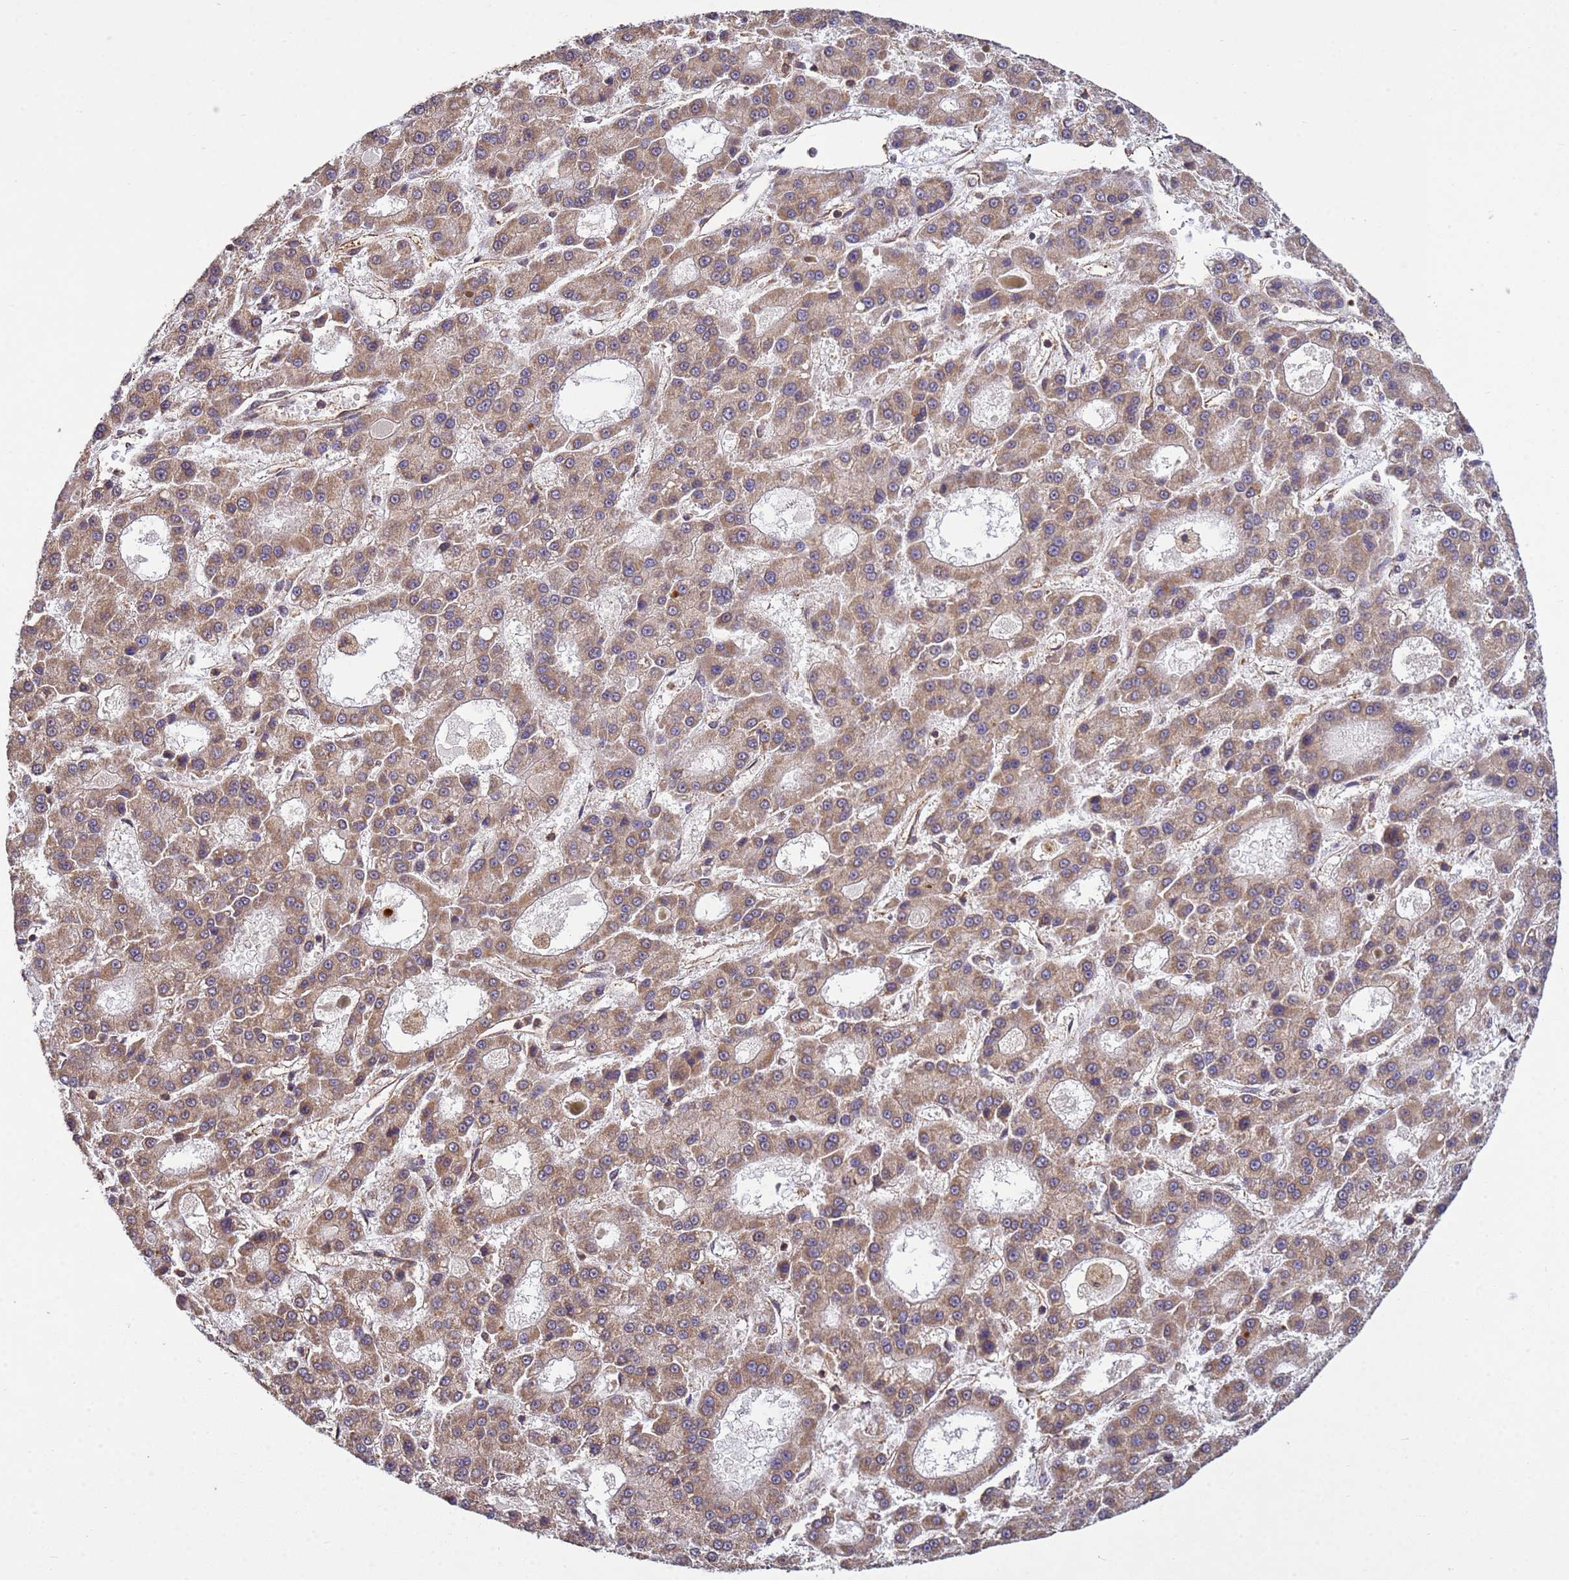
{"staining": {"intensity": "moderate", "quantity": ">75%", "location": "cytoplasmic/membranous"}, "tissue": "liver cancer", "cell_type": "Tumor cells", "image_type": "cancer", "snomed": [{"axis": "morphology", "description": "Carcinoma, Hepatocellular, NOS"}, {"axis": "topography", "description": "Liver"}], "caption": "Tumor cells display moderate cytoplasmic/membranous staining in approximately >75% of cells in liver hepatocellular carcinoma. The staining was performed using DAB to visualize the protein expression in brown, while the nuclei were stained in blue with hematoxylin (Magnification: 20x).", "gene": "P2RX7", "patient": {"sex": "male", "age": 70}}